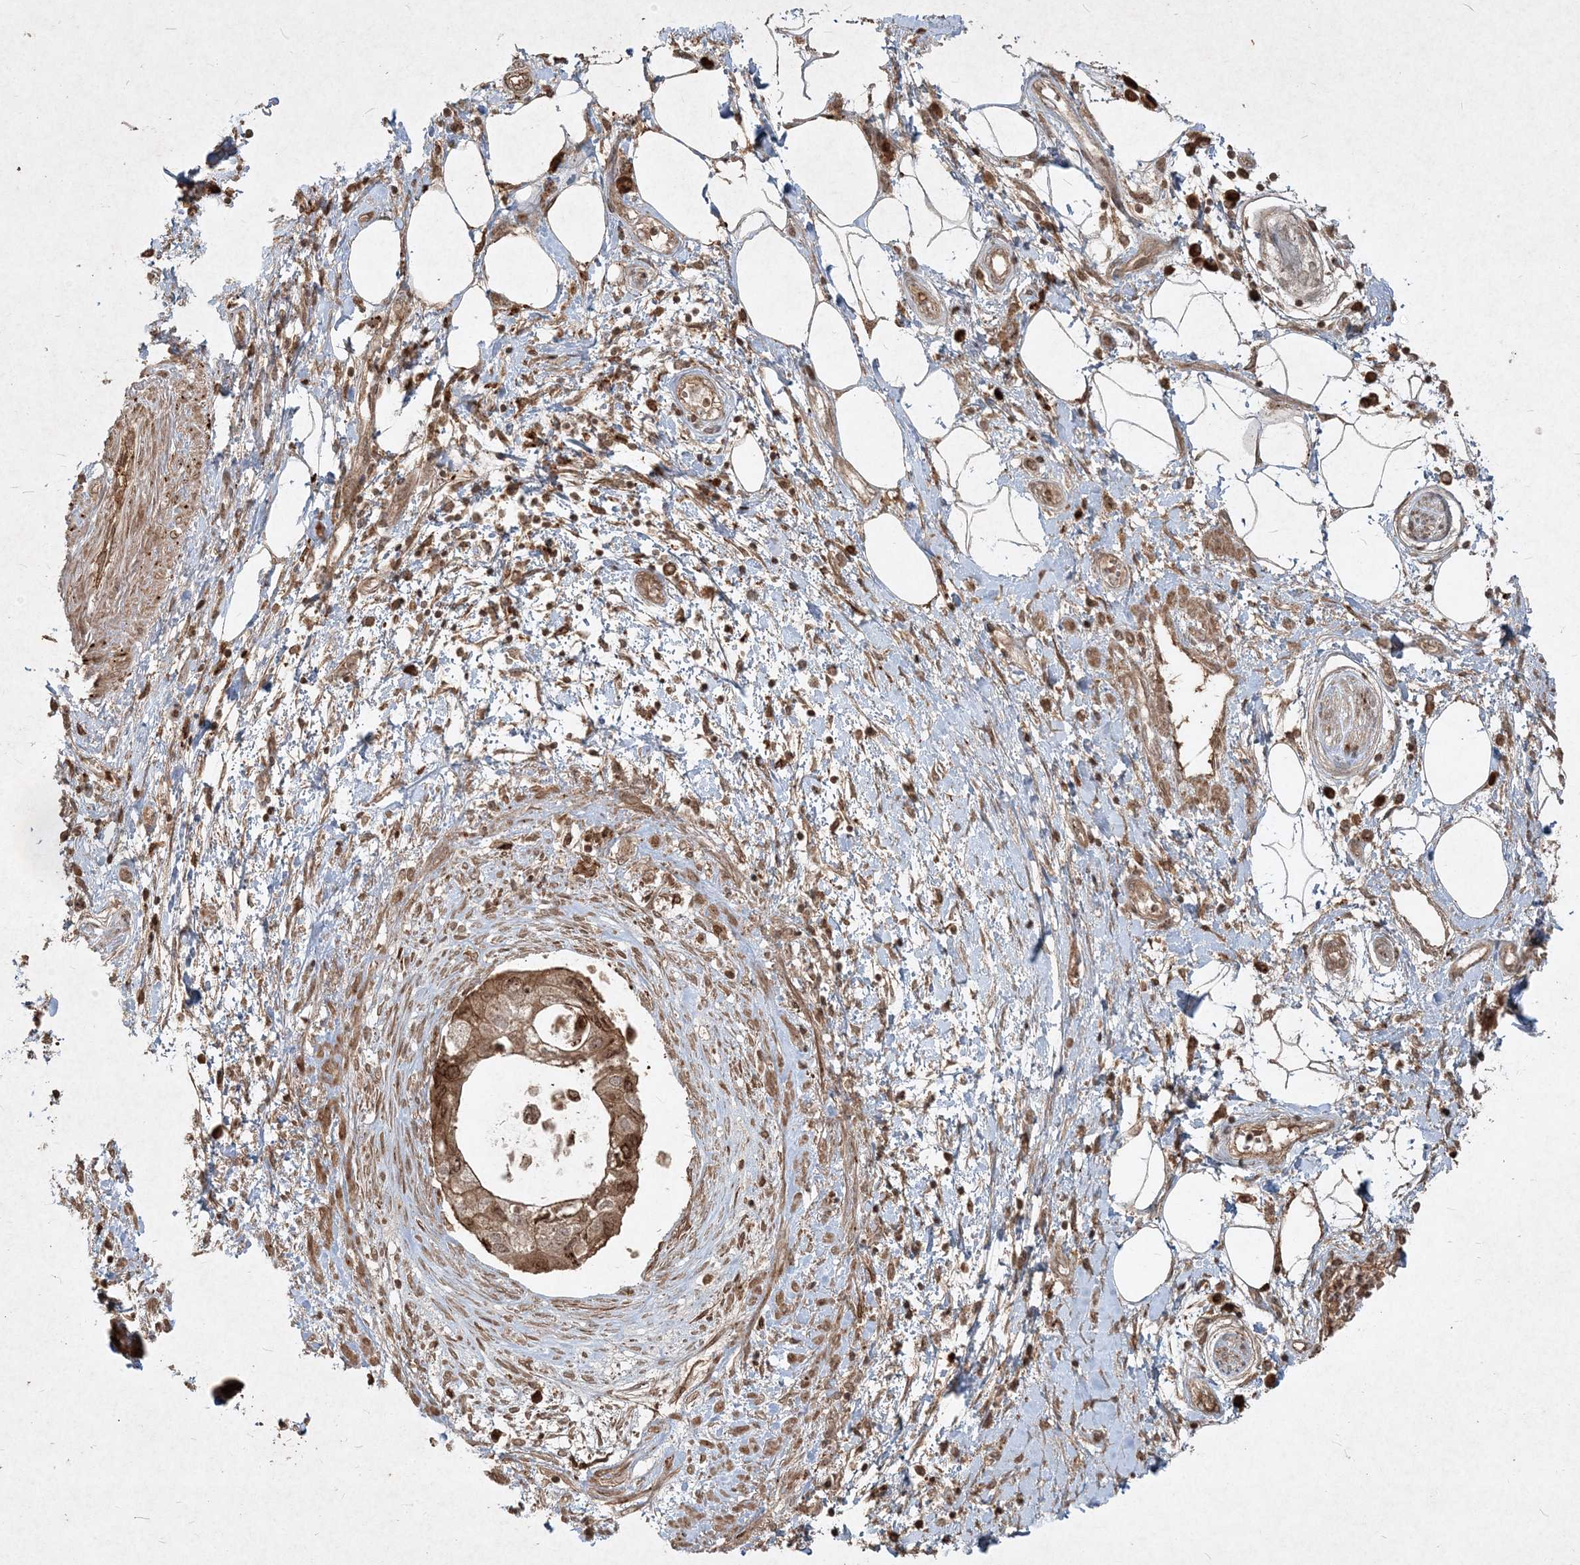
{"staining": {"intensity": "moderate", "quantity": ">75%", "location": "cytoplasmic/membranous"}, "tissue": "pancreatic cancer", "cell_type": "Tumor cells", "image_type": "cancer", "snomed": [{"axis": "morphology", "description": "Adenocarcinoma, NOS"}, {"axis": "topography", "description": "Pancreas"}], "caption": "Tumor cells show medium levels of moderate cytoplasmic/membranous positivity in about >75% of cells in human pancreatic adenocarcinoma. (DAB IHC, brown staining for protein, blue staining for nuclei).", "gene": "NARS1", "patient": {"sex": "female", "age": 73}}